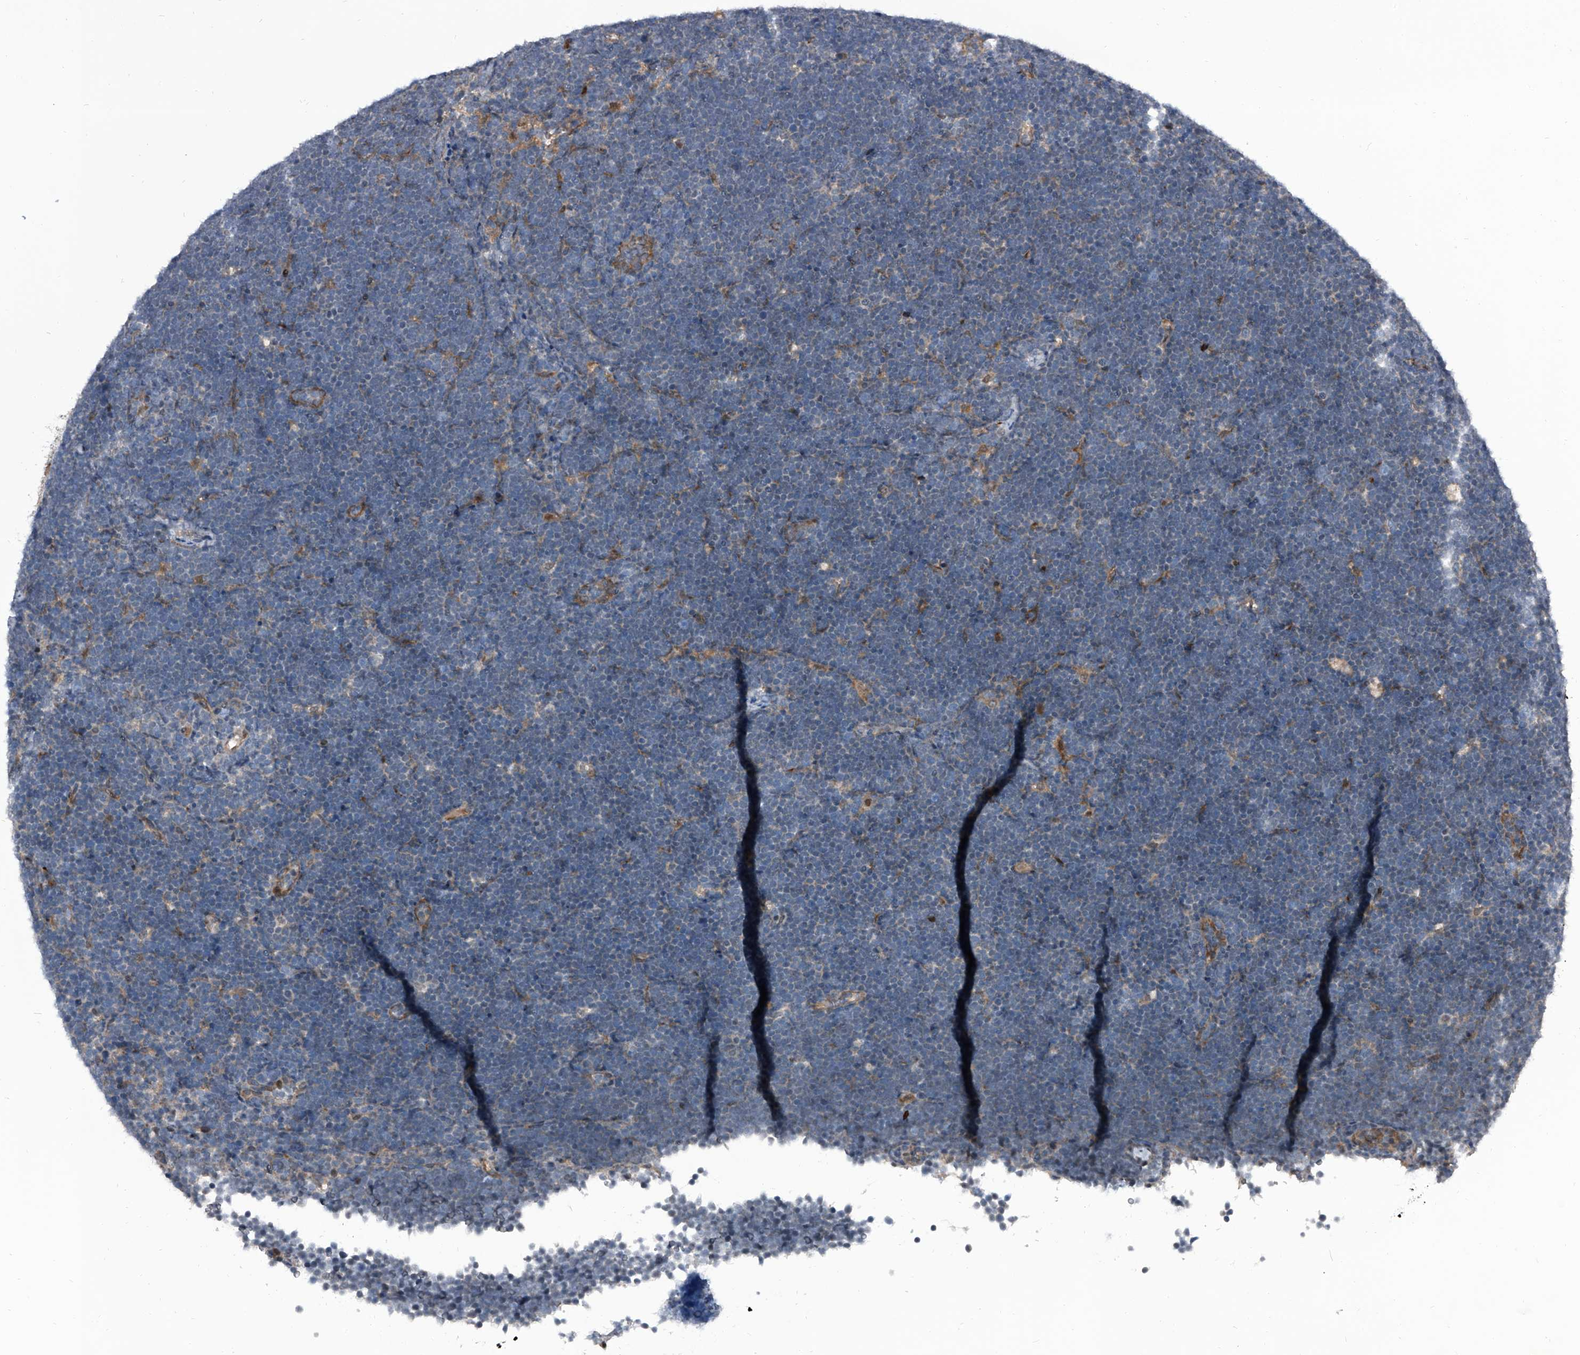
{"staining": {"intensity": "negative", "quantity": "none", "location": "none"}, "tissue": "lymphoma", "cell_type": "Tumor cells", "image_type": "cancer", "snomed": [{"axis": "morphology", "description": "Malignant lymphoma, non-Hodgkin's type, High grade"}, {"axis": "topography", "description": "Lymph node"}], "caption": "An image of malignant lymphoma, non-Hodgkin's type (high-grade) stained for a protein reveals no brown staining in tumor cells. The staining was performed using DAB to visualize the protein expression in brown, while the nuclei were stained in blue with hematoxylin (Magnification: 20x).", "gene": "ELK4", "patient": {"sex": "male", "age": 13}}